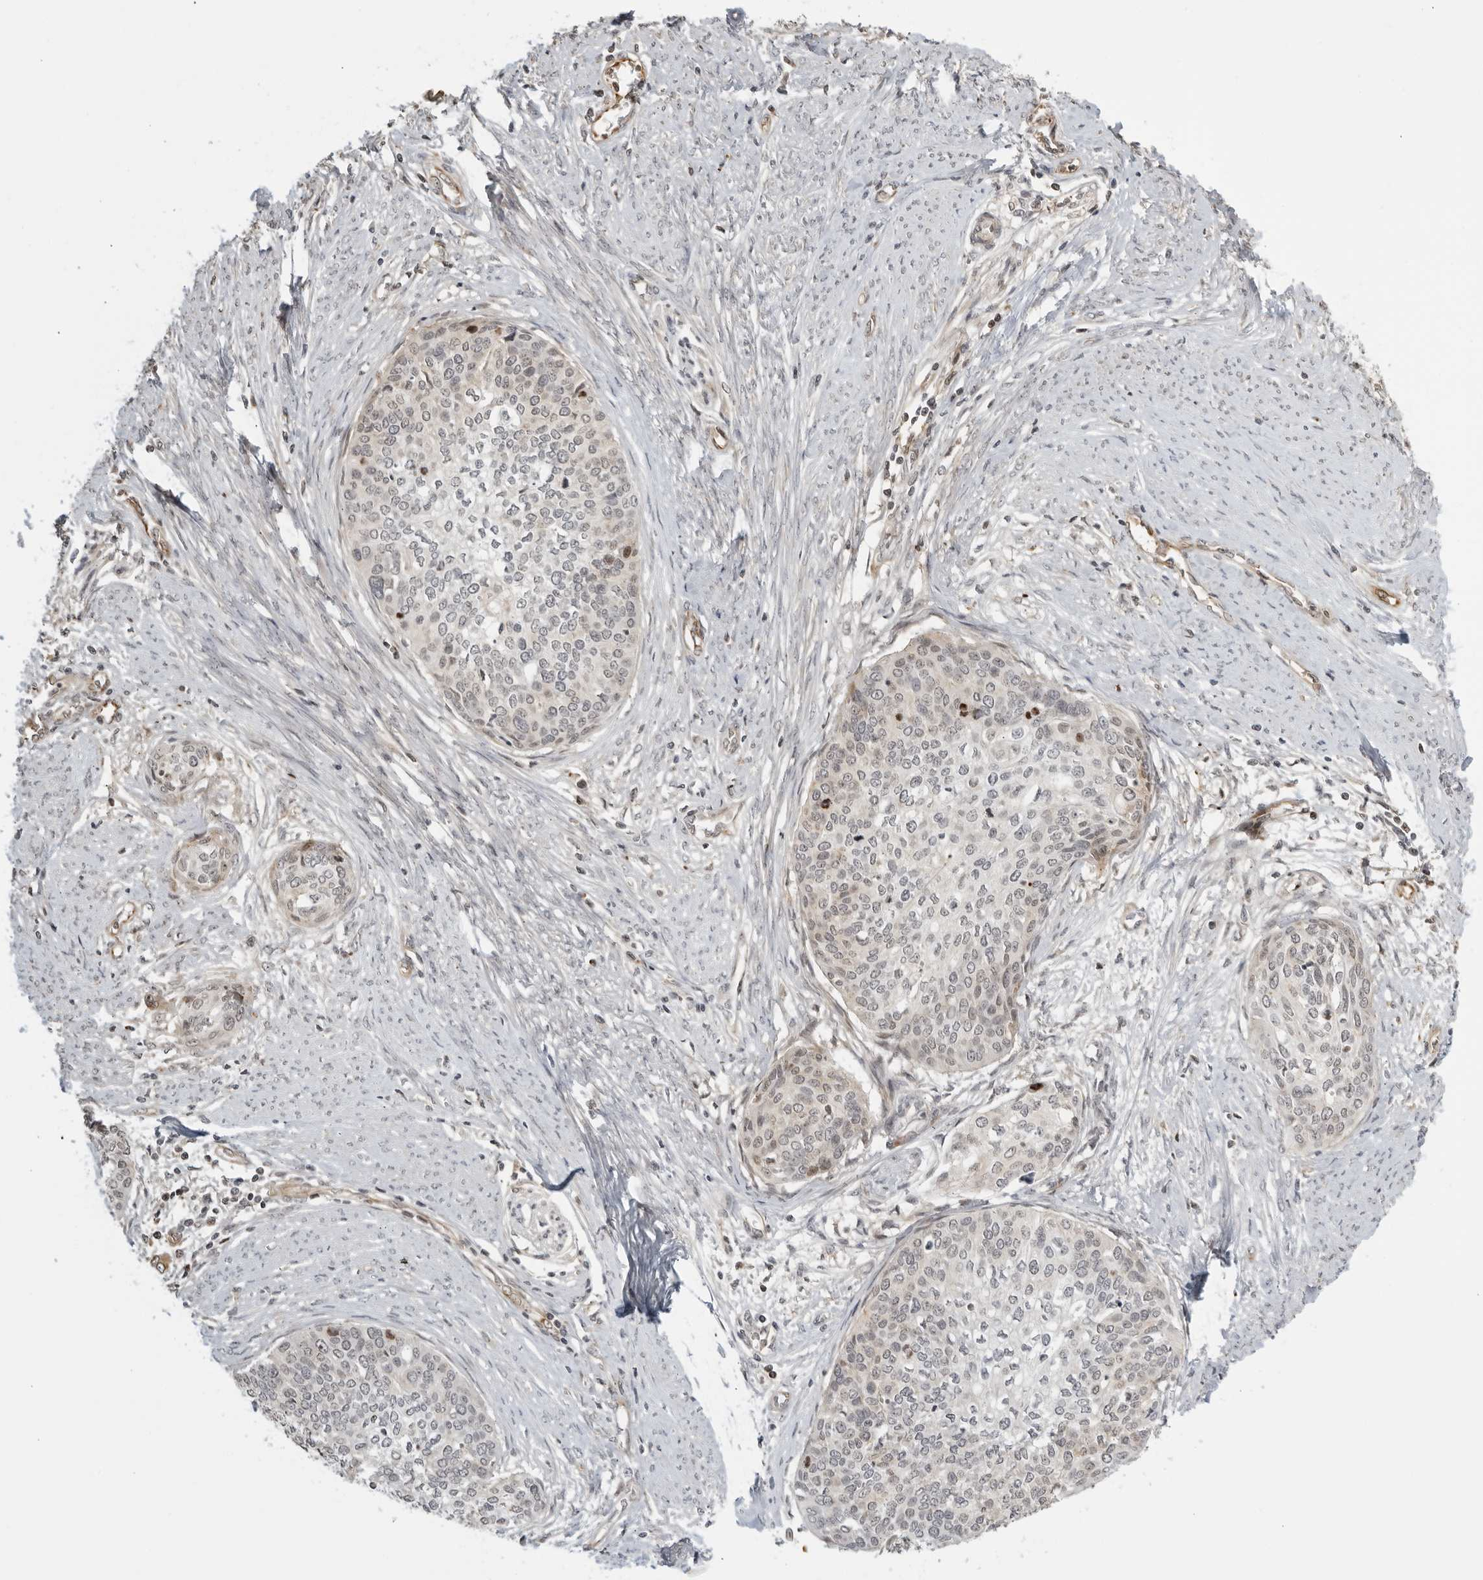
{"staining": {"intensity": "negative", "quantity": "none", "location": "none"}, "tissue": "cervical cancer", "cell_type": "Tumor cells", "image_type": "cancer", "snomed": [{"axis": "morphology", "description": "Squamous cell carcinoma, NOS"}, {"axis": "topography", "description": "Cervix"}], "caption": "Immunohistochemistry micrograph of neoplastic tissue: cervical cancer (squamous cell carcinoma) stained with DAB (3,3'-diaminobenzidine) reveals no significant protein staining in tumor cells.", "gene": "TCF21", "patient": {"sex": "female", "age": 37}}